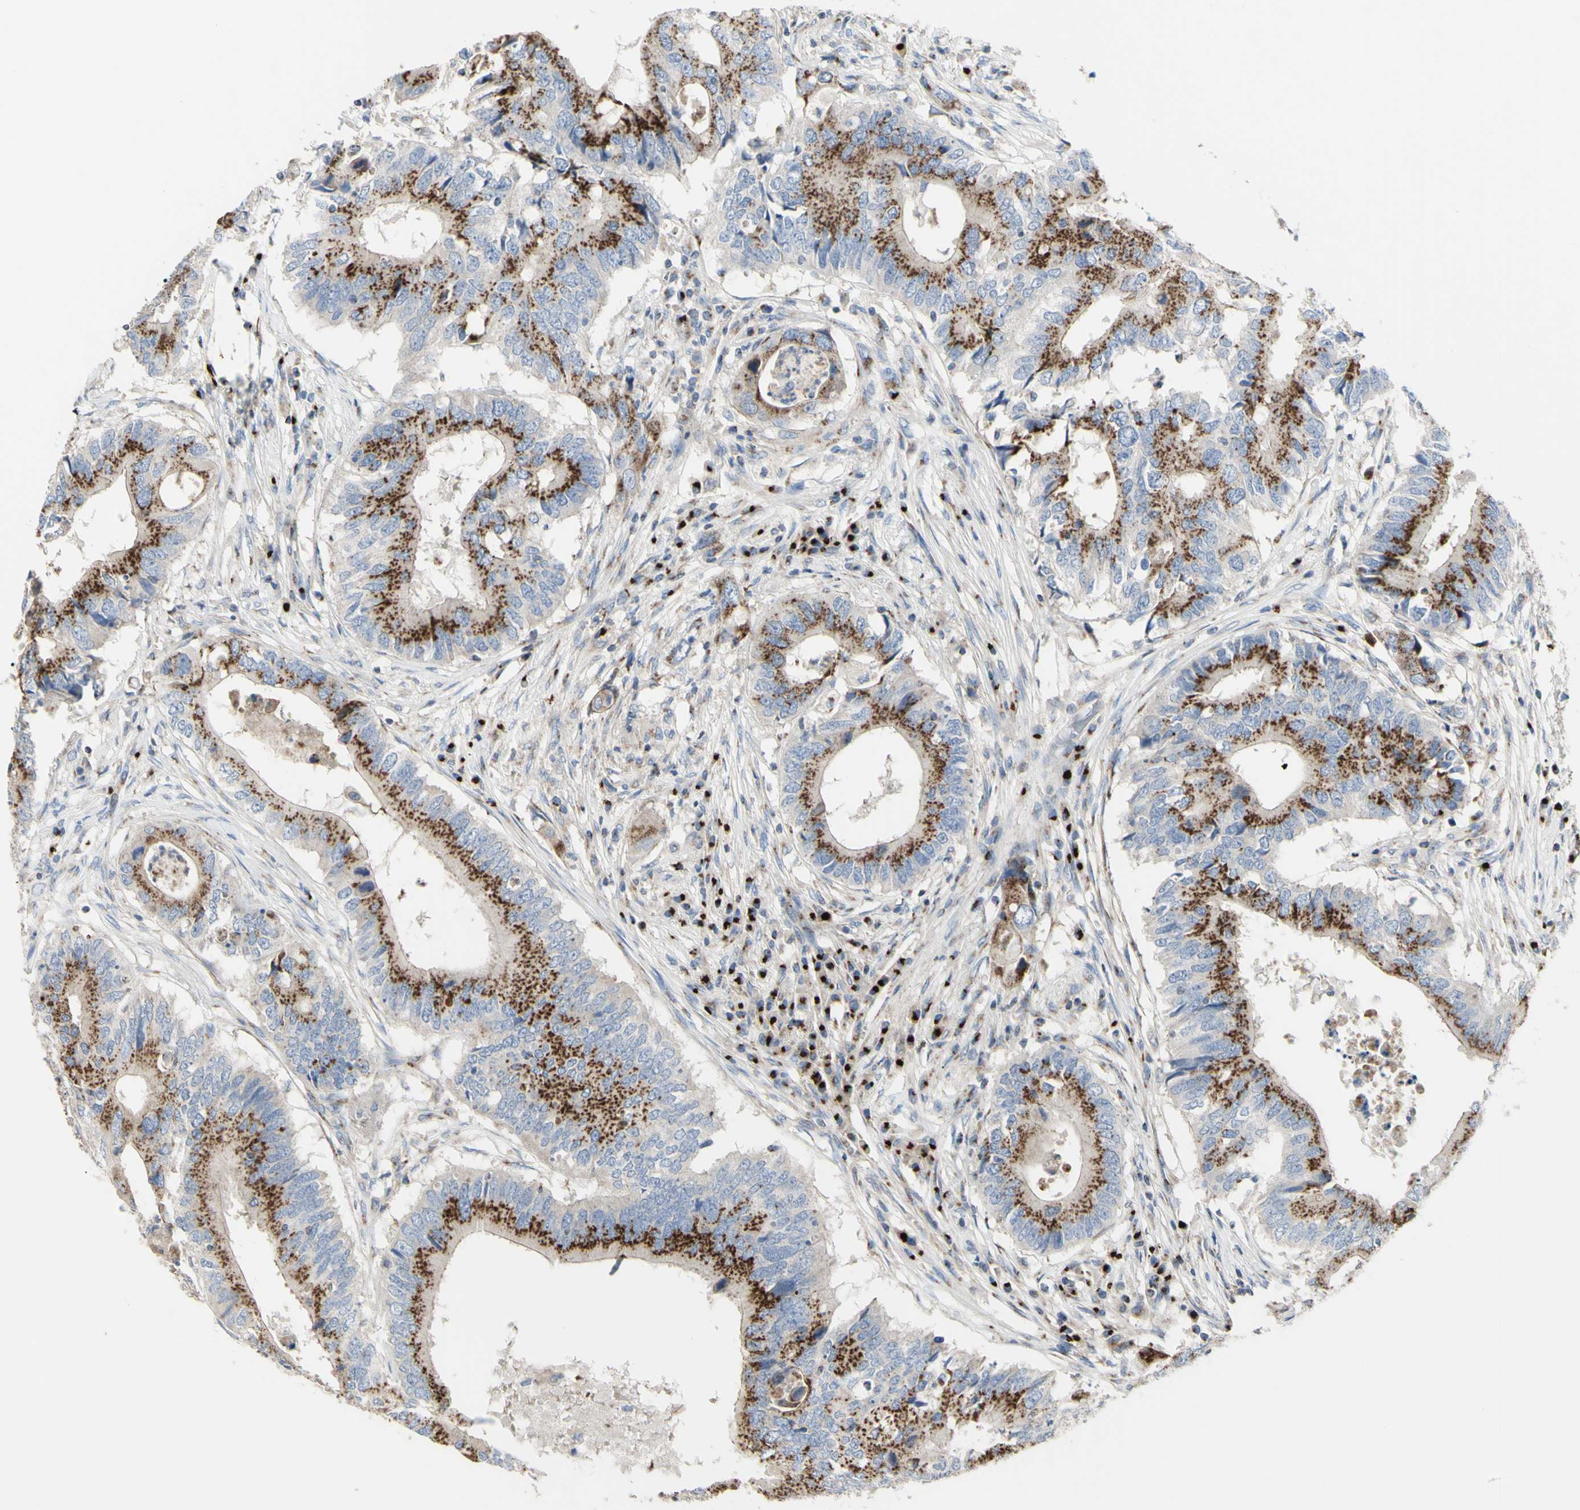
{"staining": {"intensity": "moderate", "quantity": ">75%", "location": "cytoplasmic/membranous"}, "tissue": "colorectal cancer", "cell_type": "Tumor cells", "image_type": "cancer", "snomed": [{"axis": "morphology", "description": "Adenocarcinoma, NOS"}, {"axis": "topography", "description": "Colon"}], "caption": "Immunohistochemistry of colorectal adenocarcinoma exhibits medium levels of moderate cytoplasmic/membranous staining in approximately >75% of tumor cells.", "gene": "B4GALT3", "patient": {"sex": "male", "age": 71}}